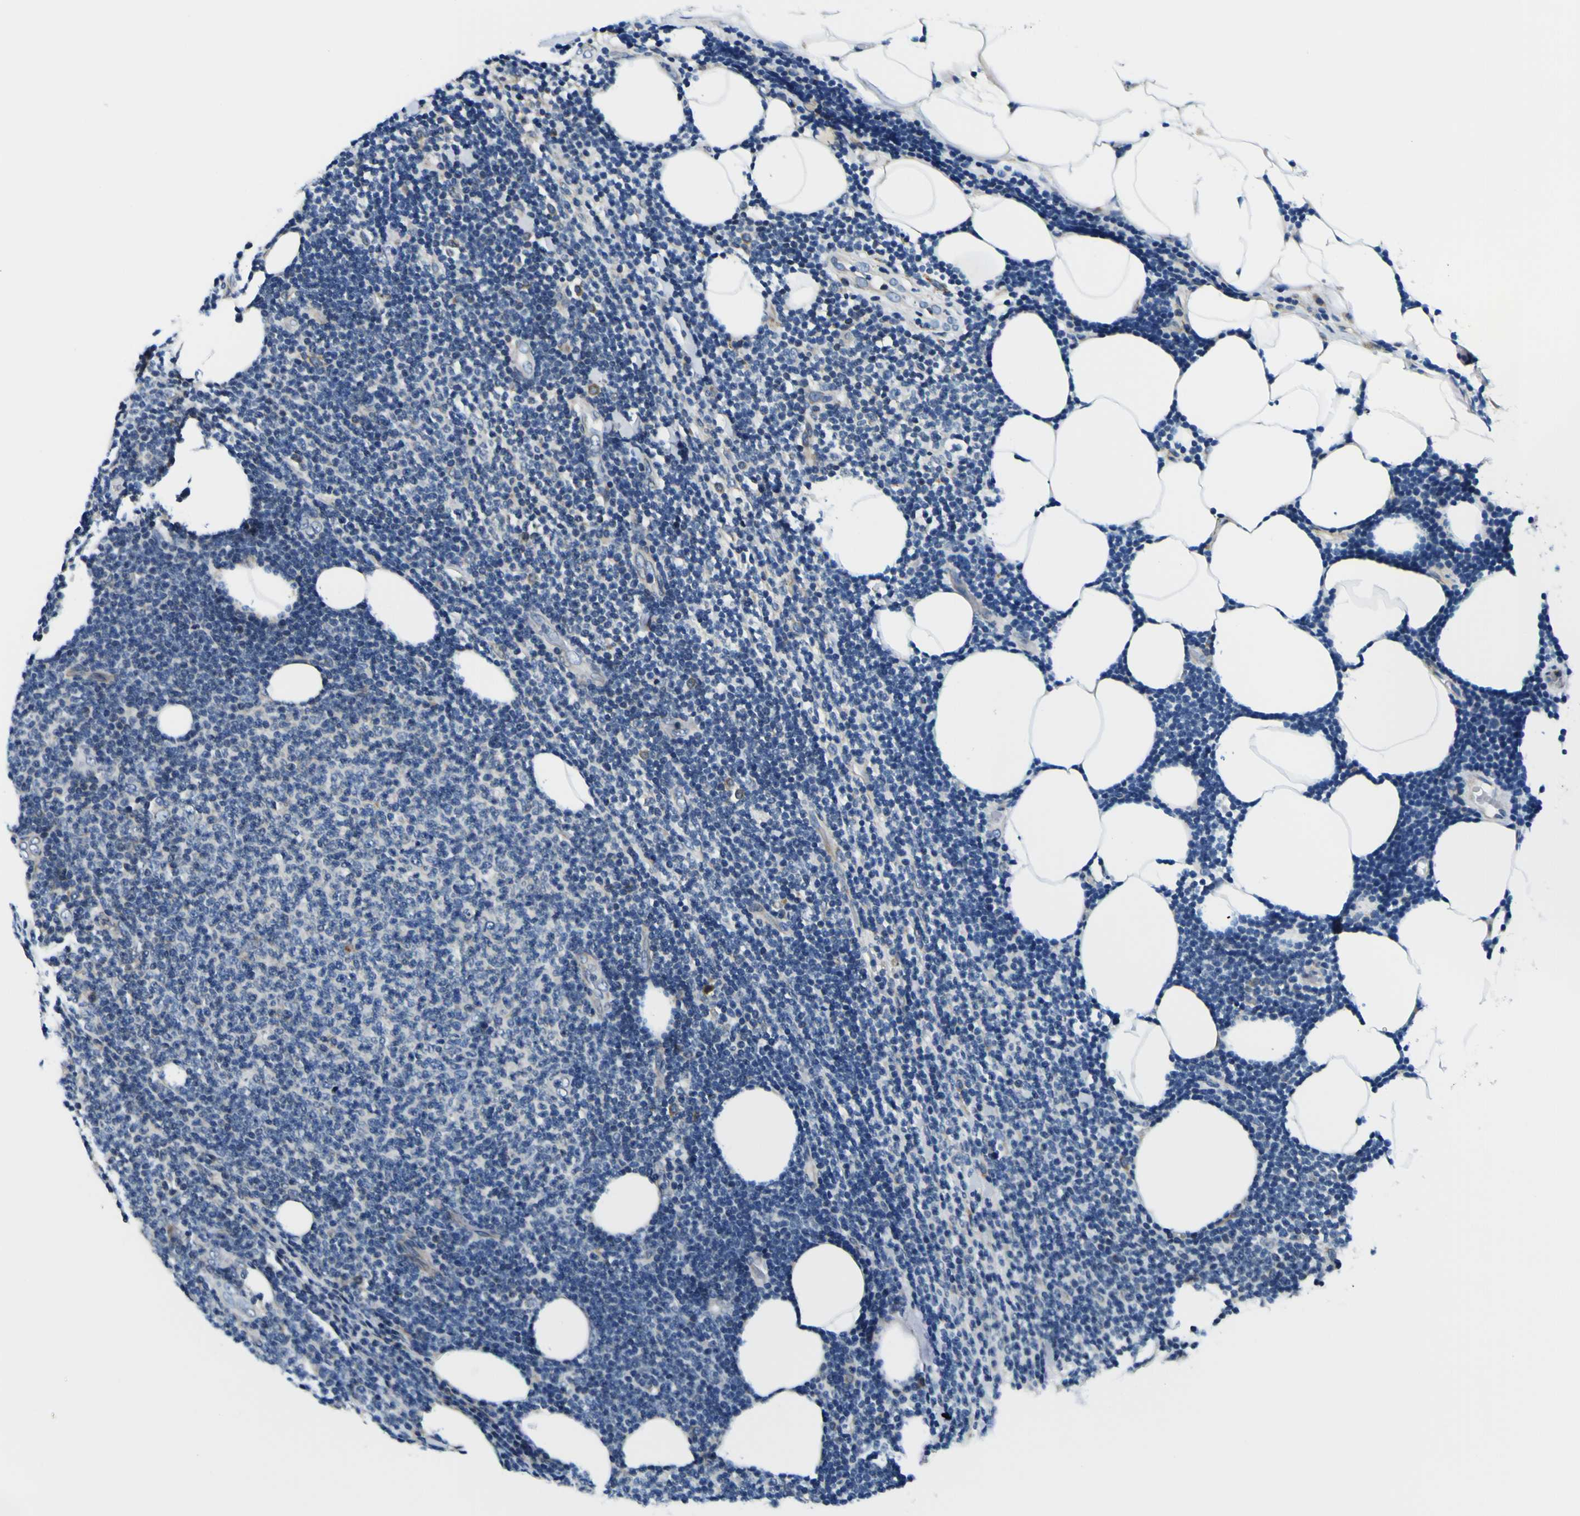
{"staining": {"intensity": "negative", "quantity": "none", "location": "none"}, "tissue": "lymphoma", "cell_type": "Tumor cells", "image_type": "cancer", "snomed": [{"axis": "morphology", "description": "Malignant lymphoma, non-Hodgkin's type, Low grade"}, {"axis": "topography", "description": "Lymph node"}], "caption": "The immunohistochemistry histopathology image has no significant positivity in tumor cells of low-grade malignant lymphoma, non-Hodgkin's type tissue.", "gene": "NLRP3", "patient": {"sex": "male", "age": 66}}